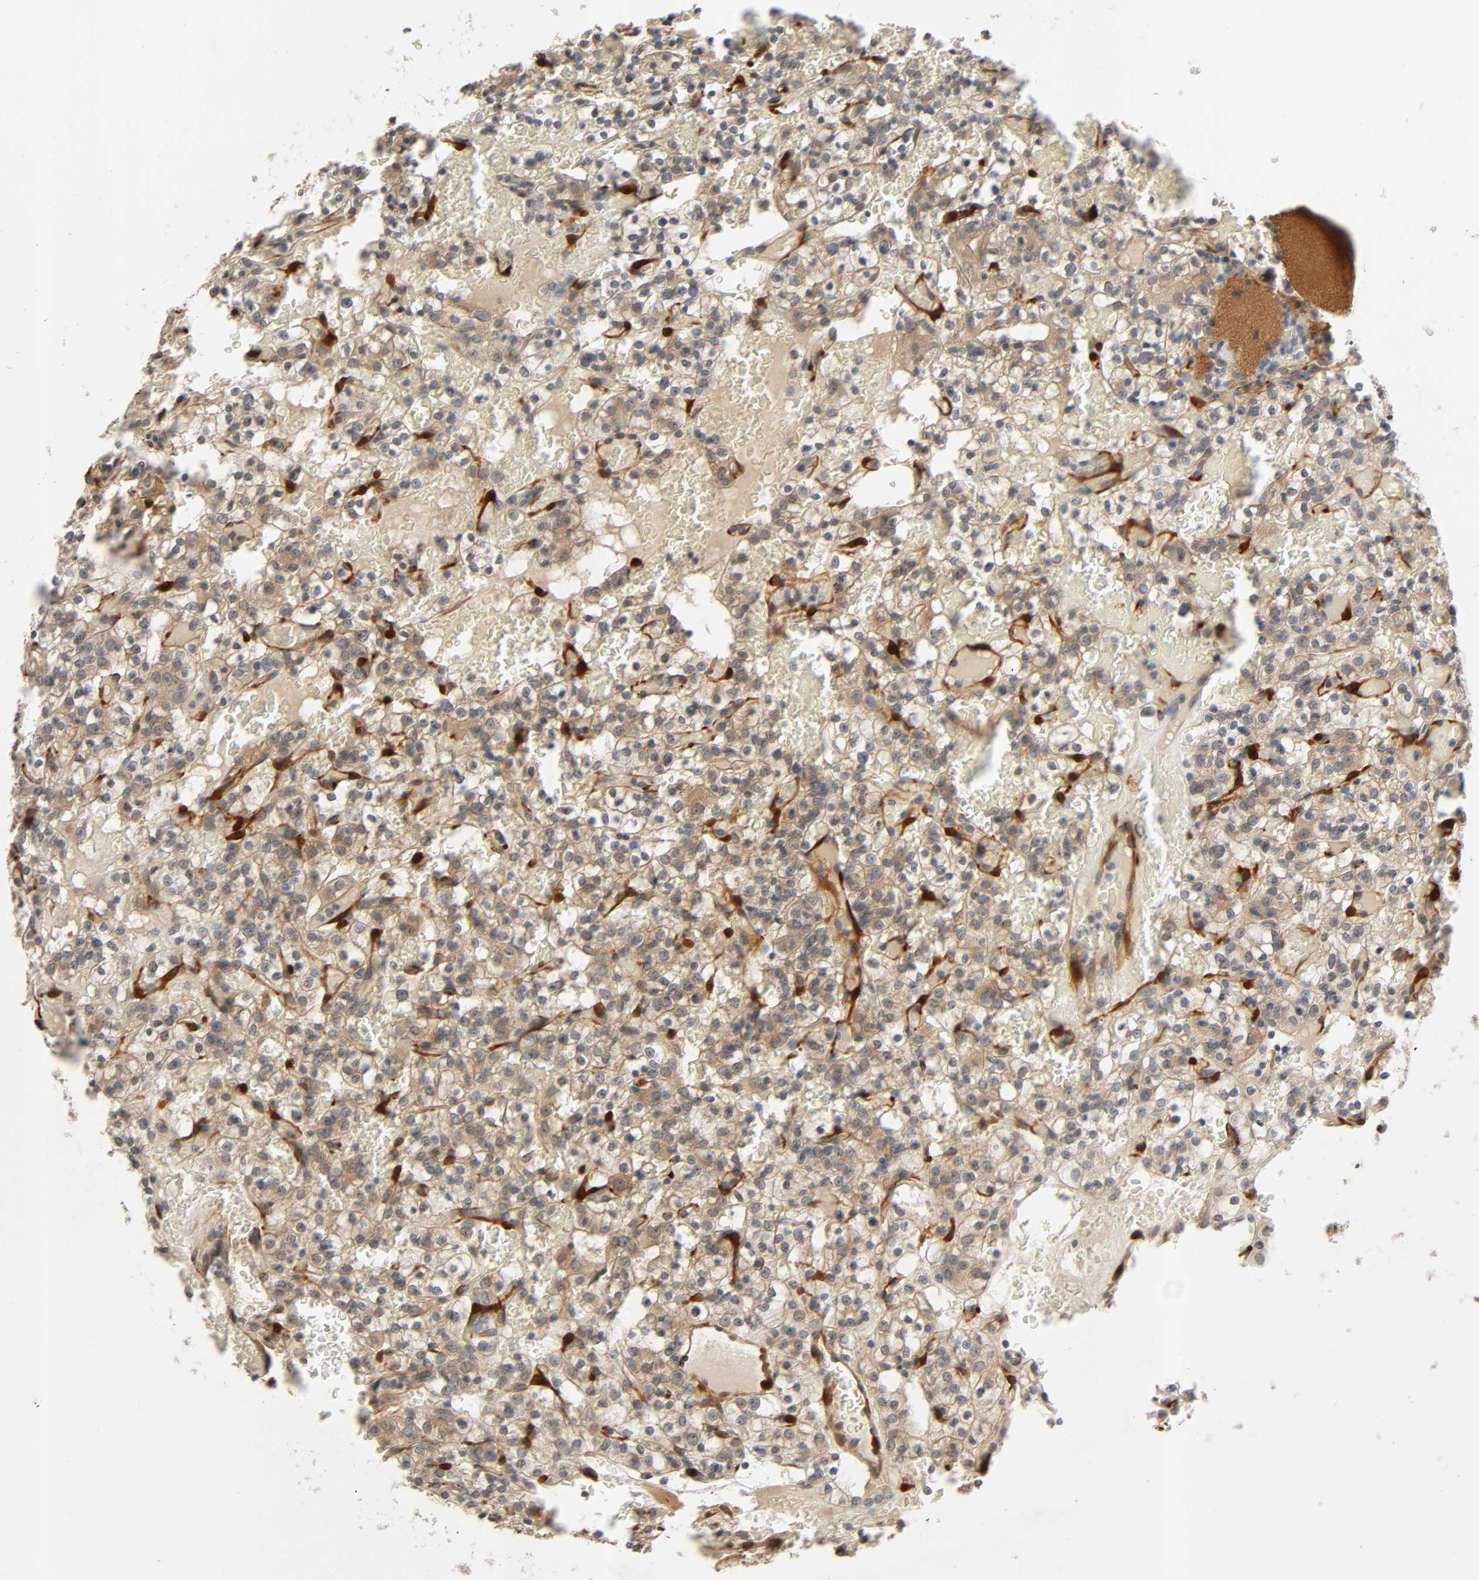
{"staining": {"intensity": "weak", "quantity": ">75%", "location": "cytoplasmic/membranous"}, "tissue": "renal cancer", "cell_type": "Tumor cells", "image_type": "cancer", "snomed": [{"axis": "morphology", "description": "Normal tissue, NOS"}, {"axis": "morphology", "description": "Adenocarcinoma, NOS"}, {"axis": "topography", "description": "Kidney"}], "caption": "This is a micrograph of immunohistochemistry staining of renal adenocarcinoma, which shows weak positivity in the cytoplasmic/membranous of tumor cells.", "gene": "PTK2", "patient": {"sex": "female", "age": 72}}